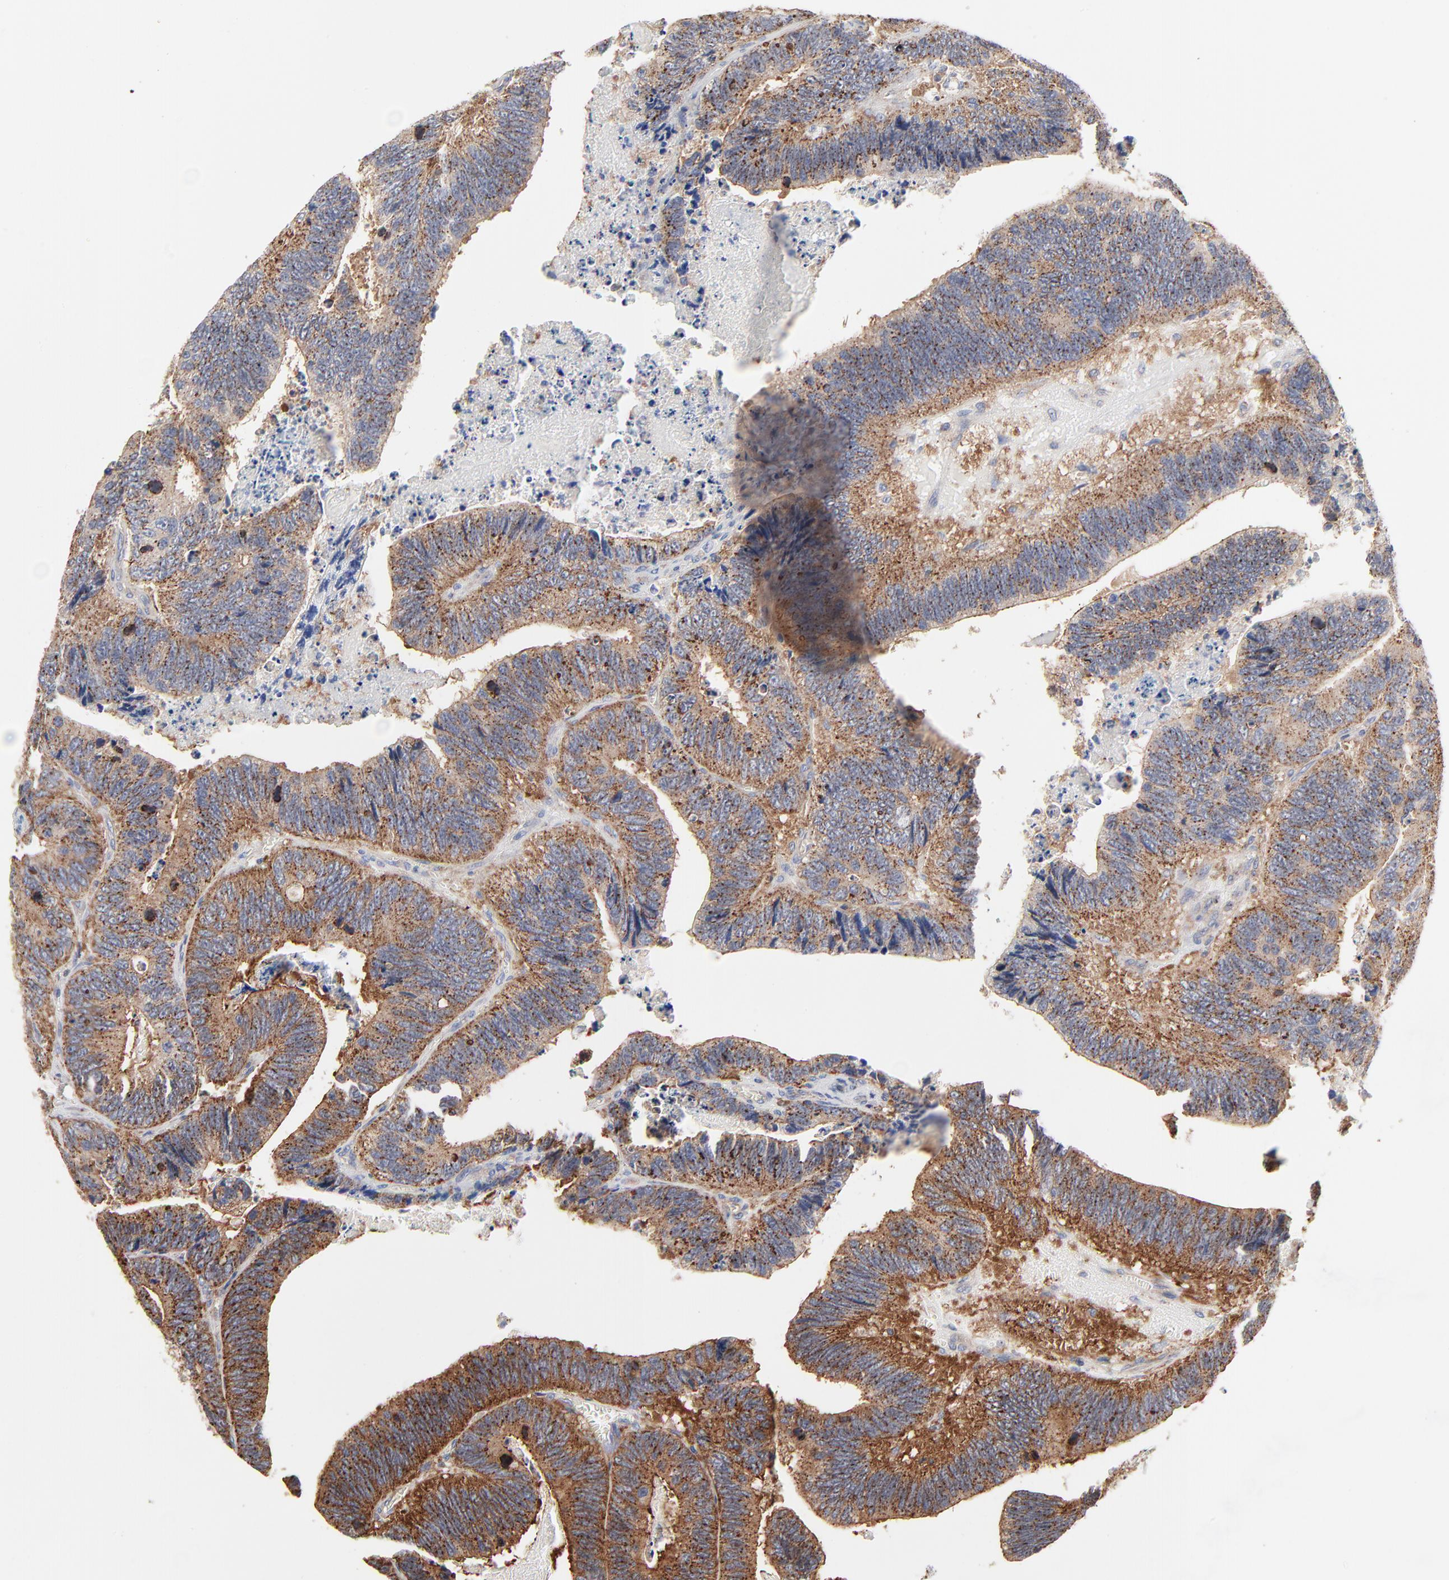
{"staining": {"intensity": "strong", "quantity": ">75%", "location": "cytoplasmic/membranous"}, "tissue": "colorectal cancer", "cell_type": "Tumor cells", "image_type": "cancer", "snomed": [{"axis": "morphology", "description": "Adenocarcinoma, NOS"}, {"axis": "topography", "description": "Colon"}], "caption": "Immunohistochemistry micrograph of human colorectal cancer stained for a protein (brown), which reveals high levels of strong cytoplasmic/membranous staining in about >75% of tumor cells.", "gene": "CD2AP", "patient": {"sex": "male", "age": 72}}